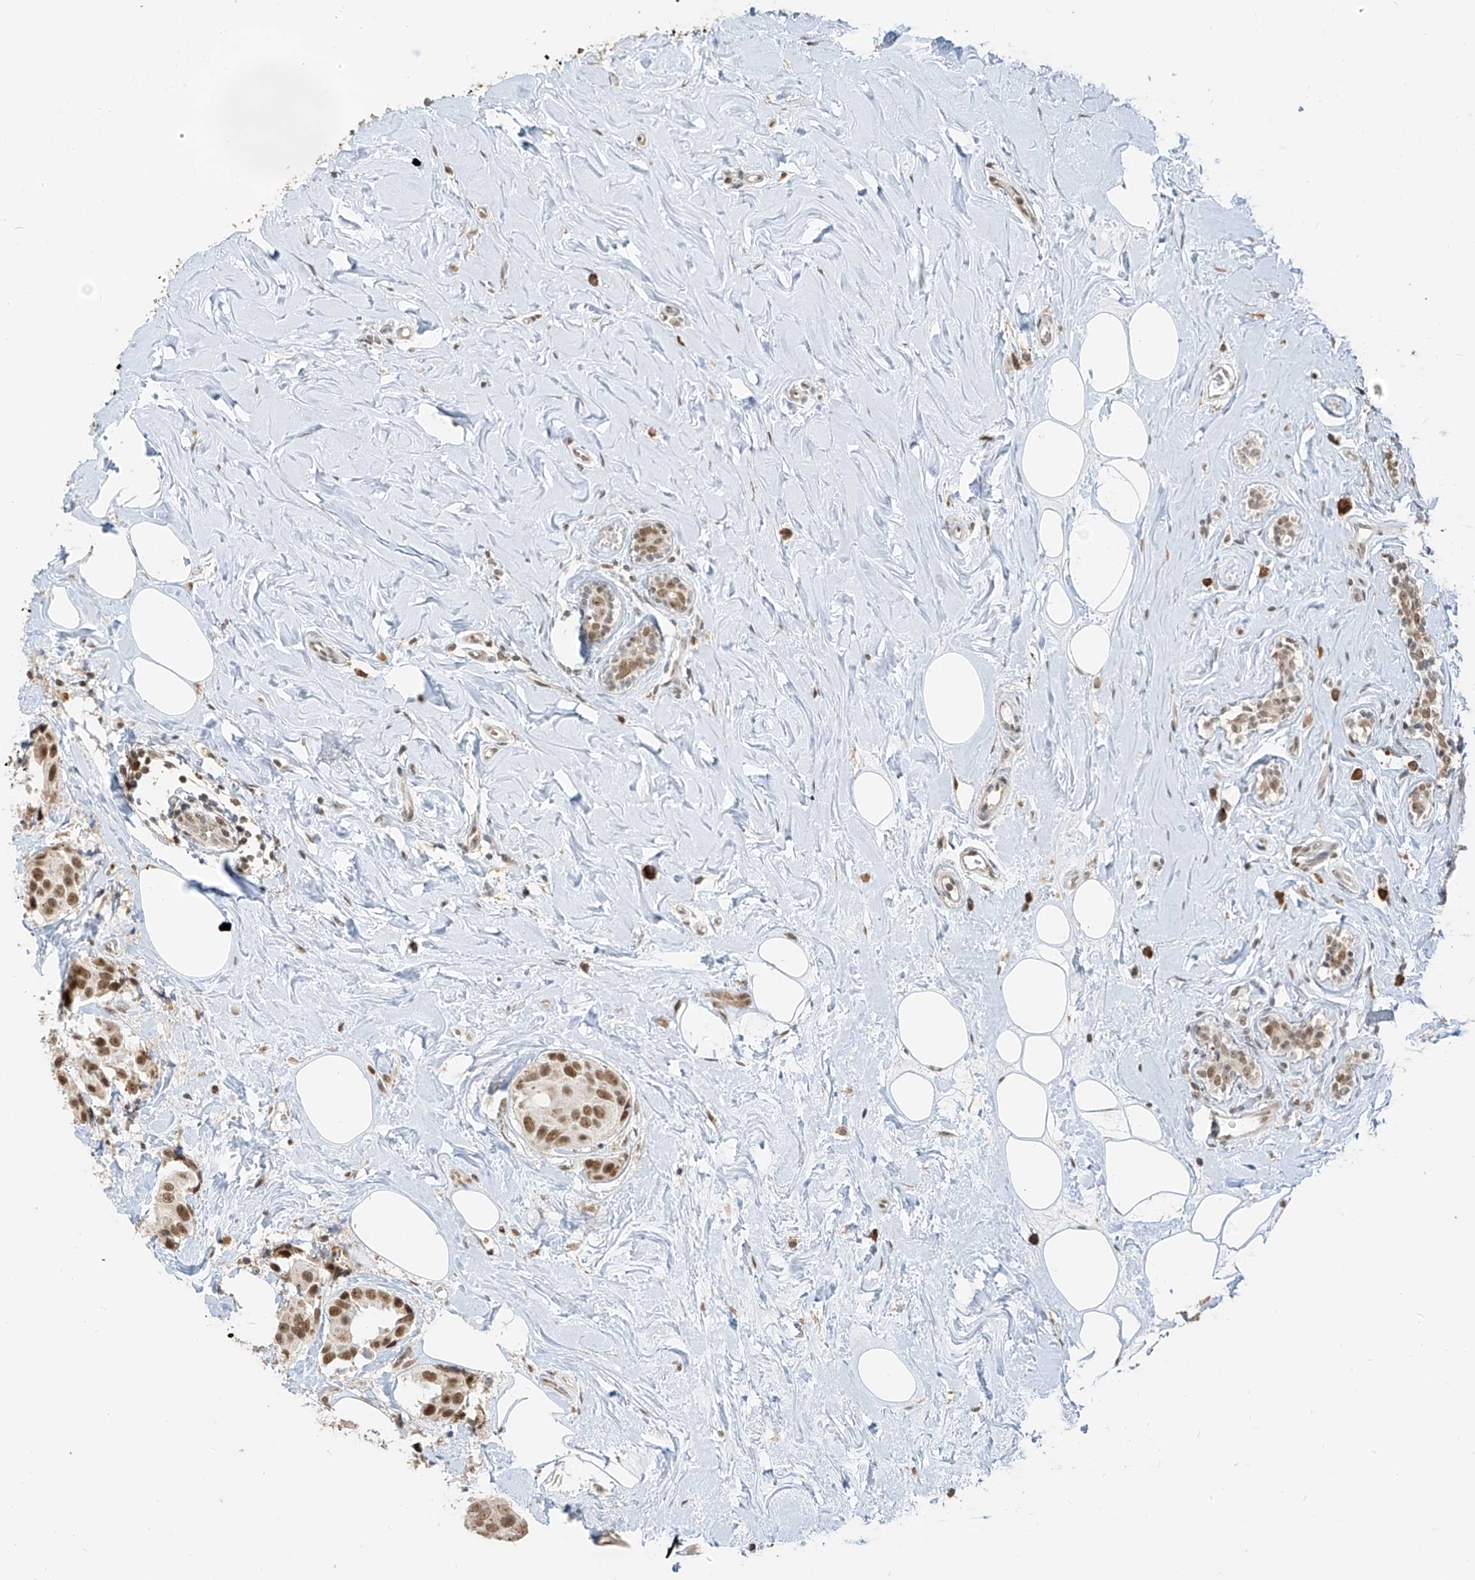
{"staining": {"intensity": "moderate", "quantity": ">75%", "location": "nuclear"}, "tissue": "breast cancer", "cell_type": "Tumor cells", "image_type": "cancer", "snomed": [{"axis": "morphology", "description": "Normal tissue, NOS"}, {"axis": "morphology", "description": "Duct carcinoma"}, {"axis": "topography", "description": "Breast"}], "caption": "Breast infiltrating ductal carcinoma was stained to show a protein in brown. There is medium levels of moderate nuclear positivity in about >75% of tumor cells. (DAB (3,3'-diaminobenzidine) IHC, brown staining for protein, blue staining for nuclei).", "gene": "ZMYM2", "patient": {"sex": "female", "age": 39}}